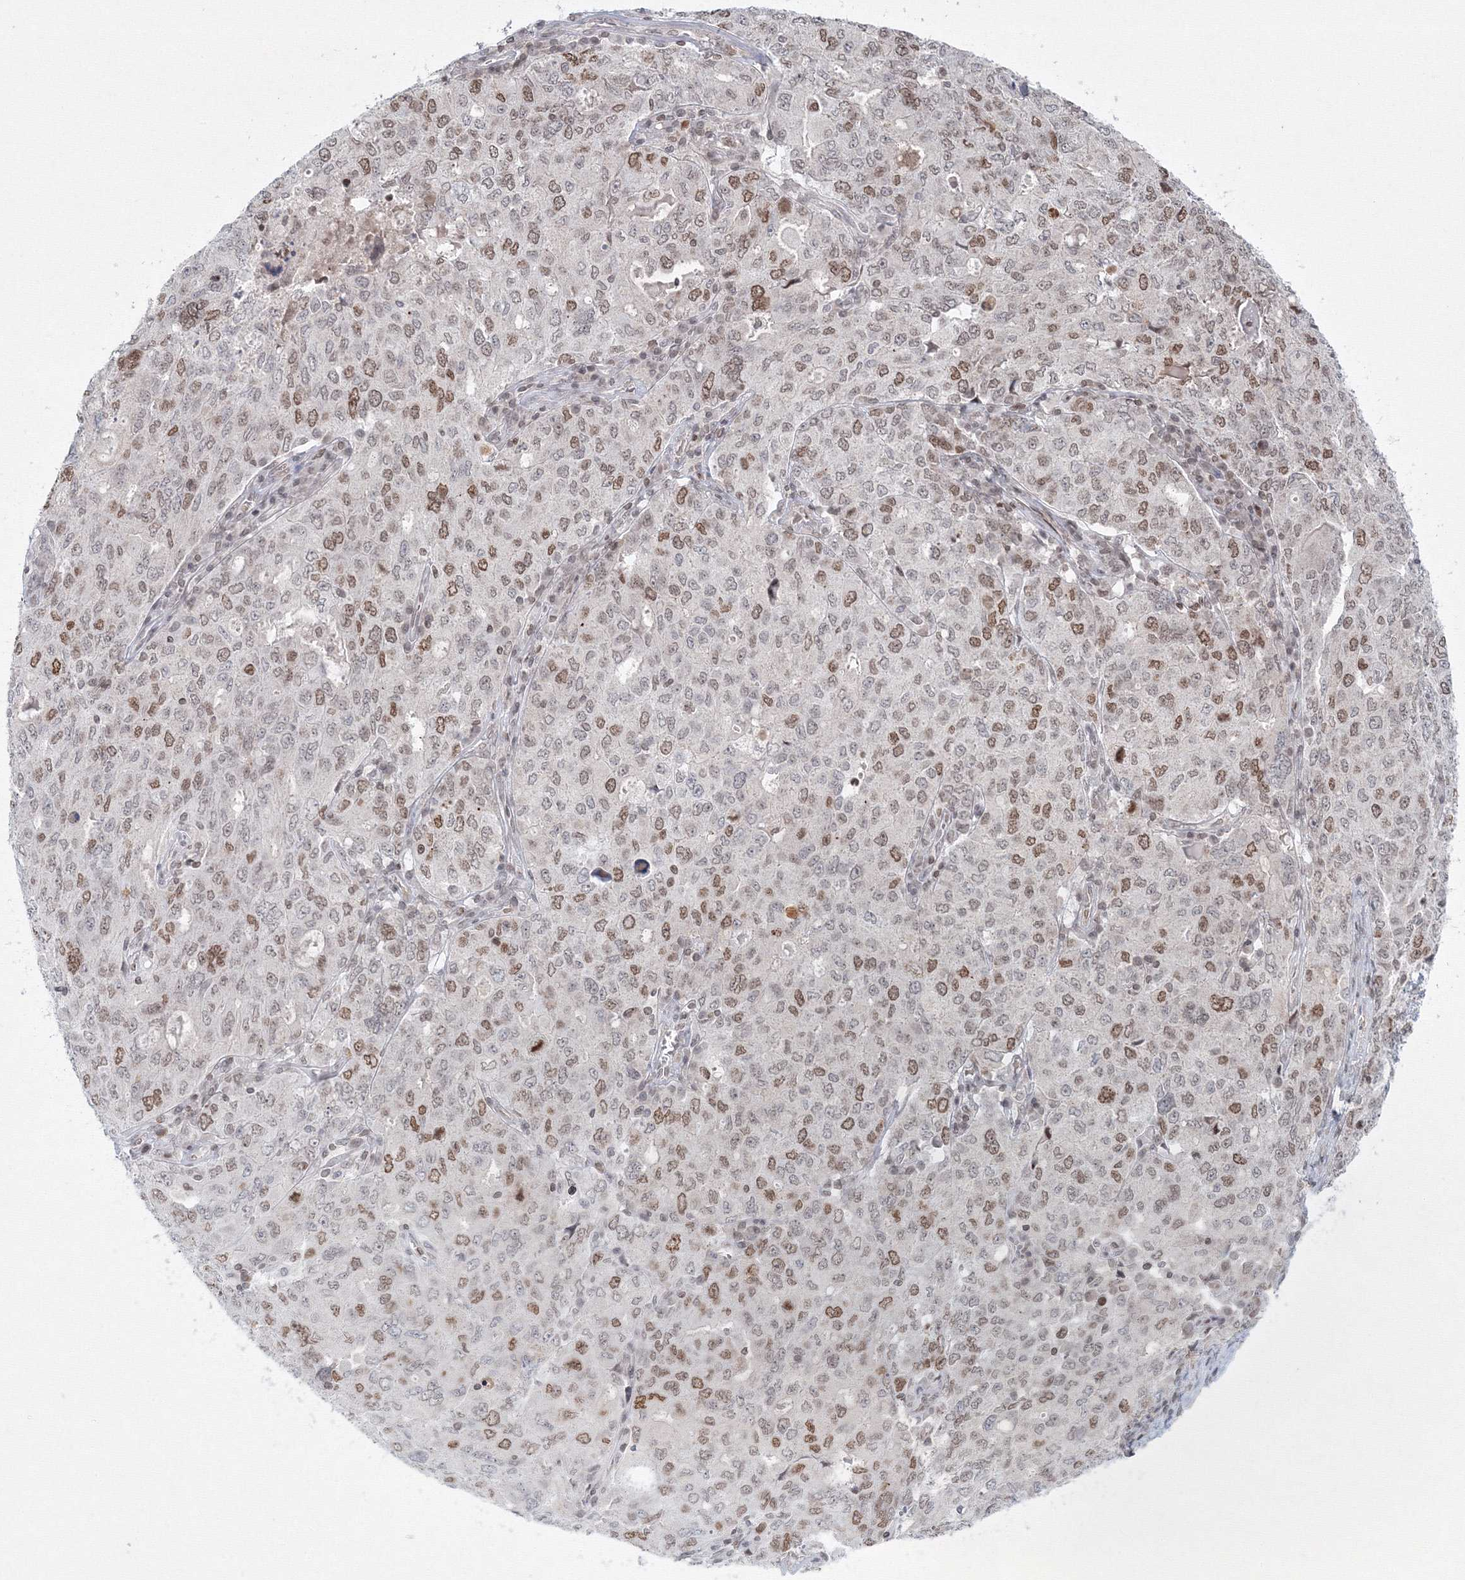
{"staining": {"intensity": "moderate", "quantity": "25%-75%", "location": "nuclear"}, "tissue": "ovarian cancer", "cell_type": "Tumor cells", "image_type": "cancer", "snomed": [{"axis": "morphology", "description": "Carcinoma, endometroid"}, {"axis": "topography", "description": "Ovary"}], "caption": "IHC photomicrograph of neoplastic tissue: human ovarian cancer (endometroid carcinoma) stained using immunohistochemistry shows medium levels of moderate protein expression localized specifically in the nuclear of tumor cells, appearing as a nuclear brown color.", "gene": "KIF4A", "patient": {"sex": "female", "age": 62}}